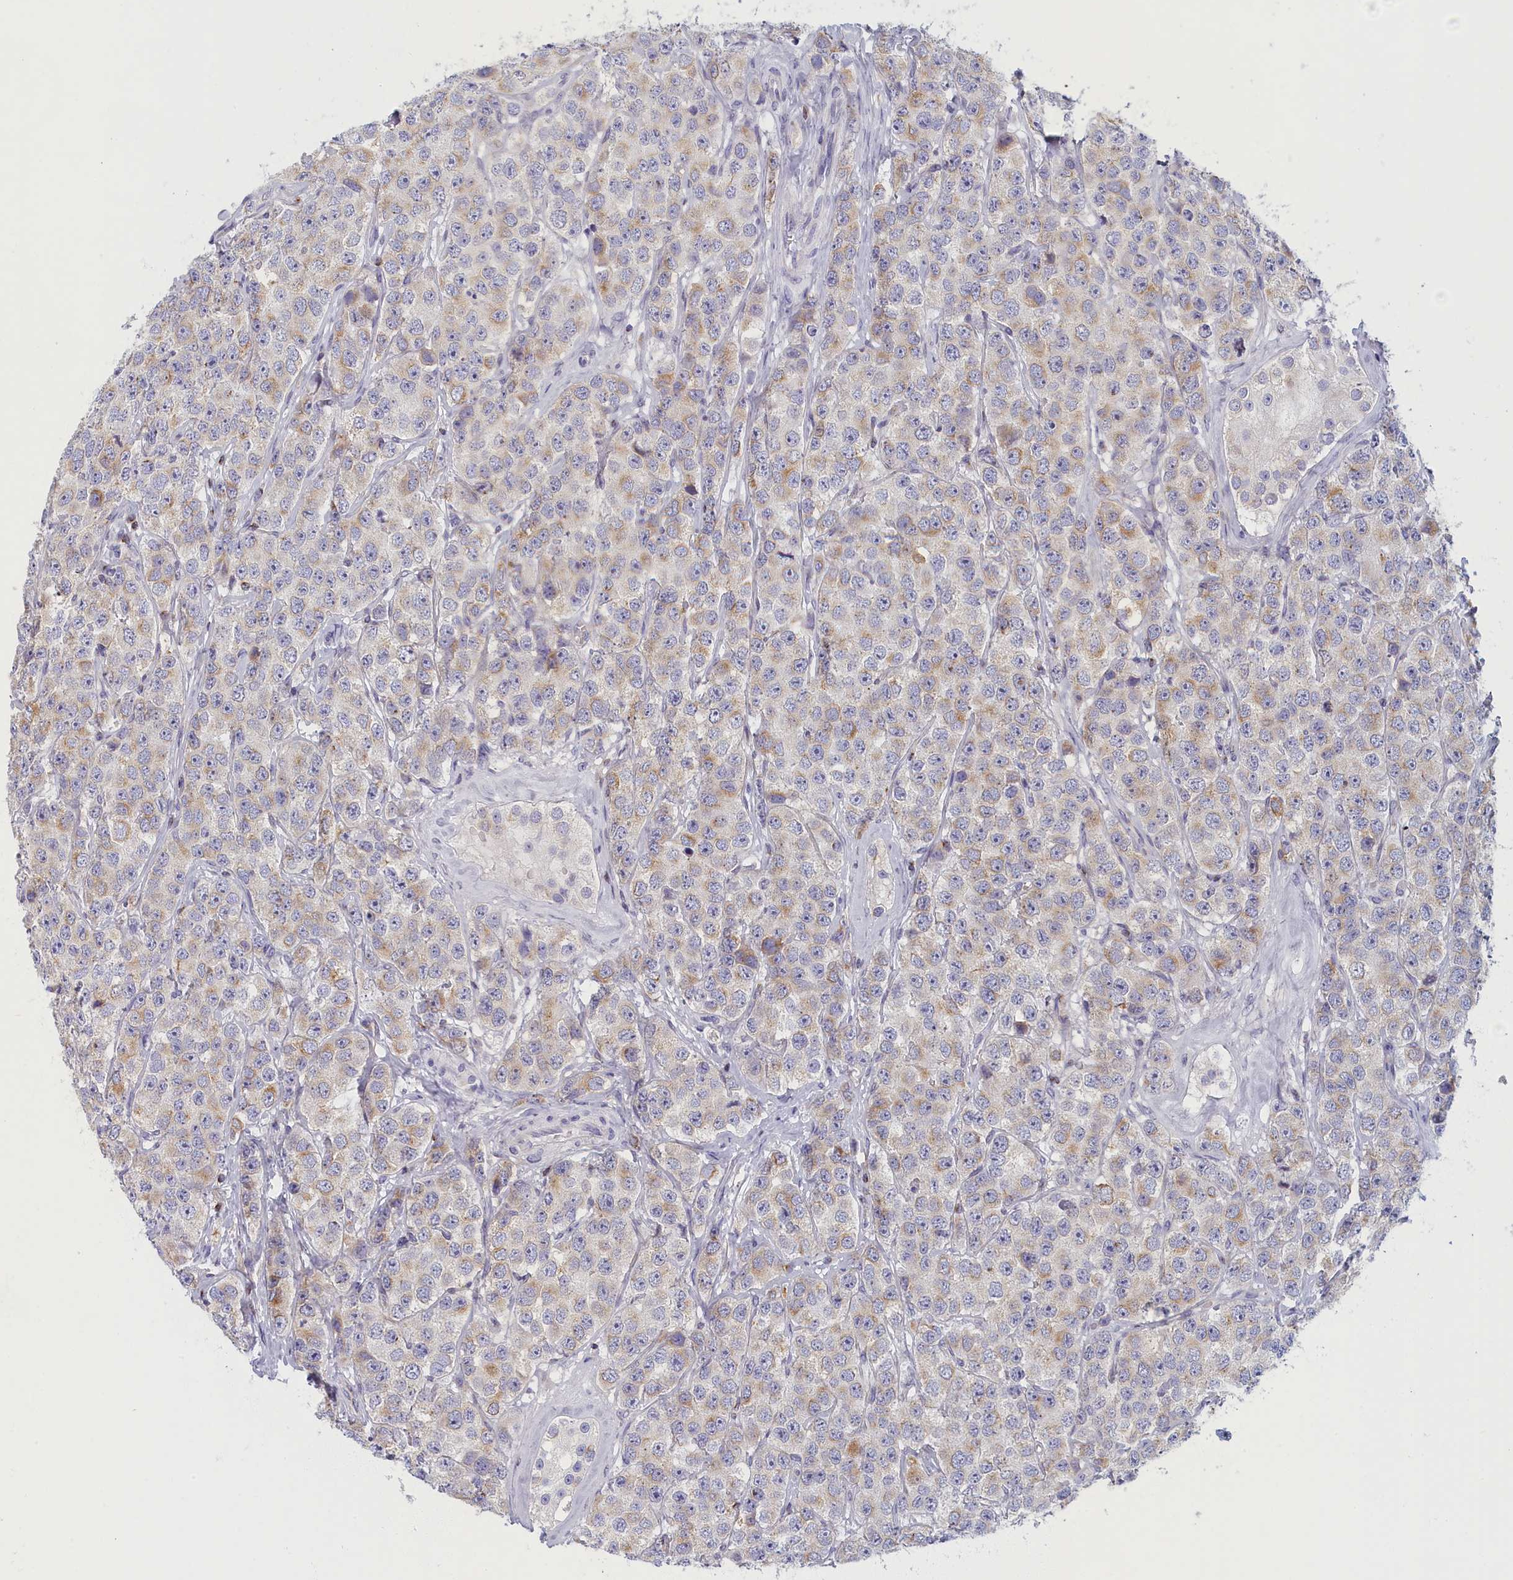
{"staining": {"intensity": "moderate", "quantity": "<25%", "location": "cytoplasmic/membranous"}, "tissue": "testis cancer", "cell_type": "Tumor cells", "image_type": "cancer", "snomed": [{"axis": "morphology", "description": "Seminoma, NOS"}, {"axis": "topography", "description": "Testis"}], "caption": "A brown stain shows moderate cytoplasmic/membranous expression of a protein in testis seminoma tumor cells. The staining was performed using DAB to visualize the protein expression in brown, while the nuclei were stained in blue with hematoxylin (Magnification: 20x).", "gene": "NOL10", "patient": {"sex": "male", "age": 28}}